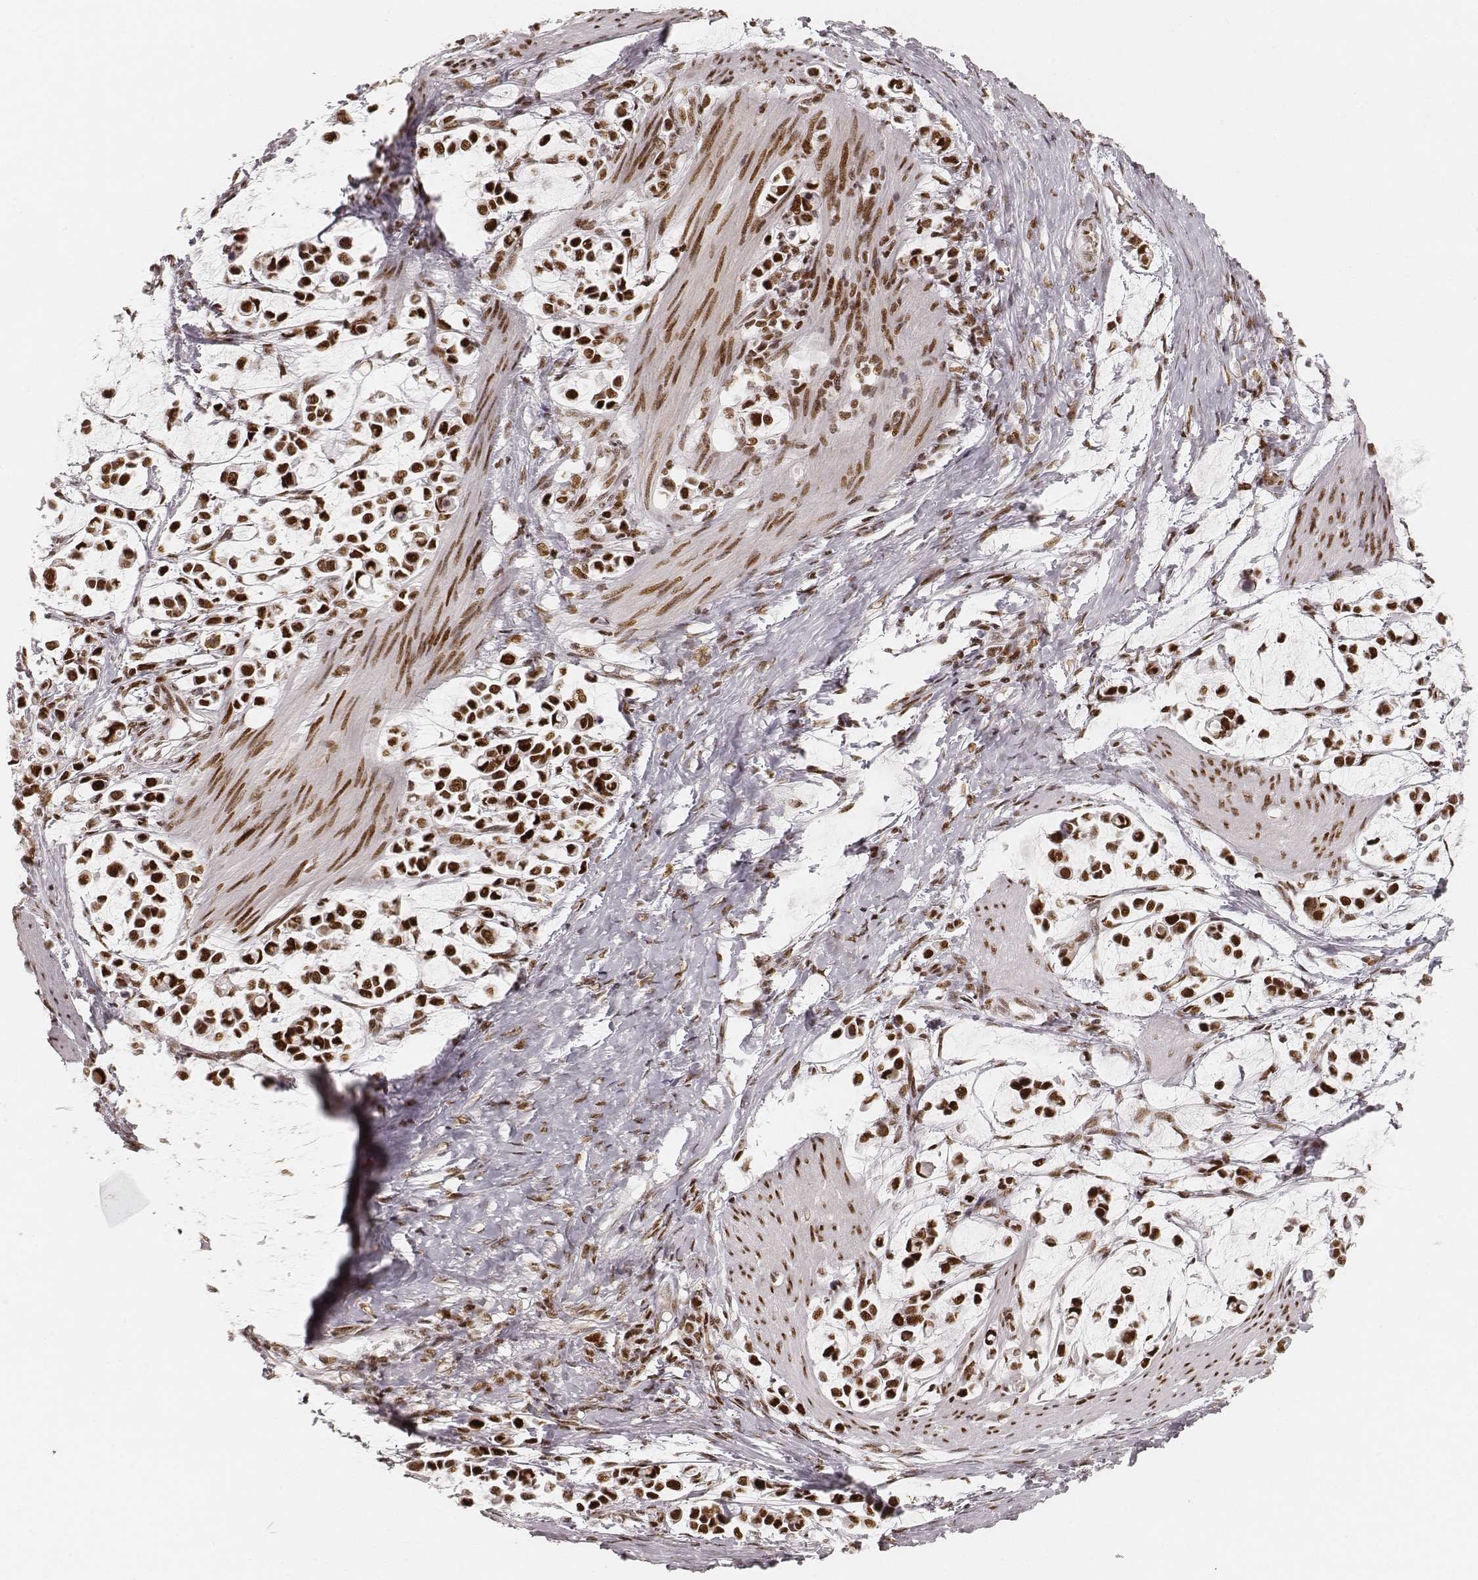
{"staining": {"intensity": "strong", "quantity": ">75%", "location": "nuclear"}, "tissue": "stomach cancer", "cell_type": "Tumor cells", "image_type": "cancer", "snomed": [{"axis": "morphology", "description": "Adenocarcinoma, NOS"}, {"axis": "topography", "description": "Stomach"}], "caption": "About >75% of tumor cells in stomach cancer exhibit strong nuclear protein staining as visualized by brown immunohistochemical staining.", "gene": "HNRNPC", "patient": {"sex": "male", "age": 82}}